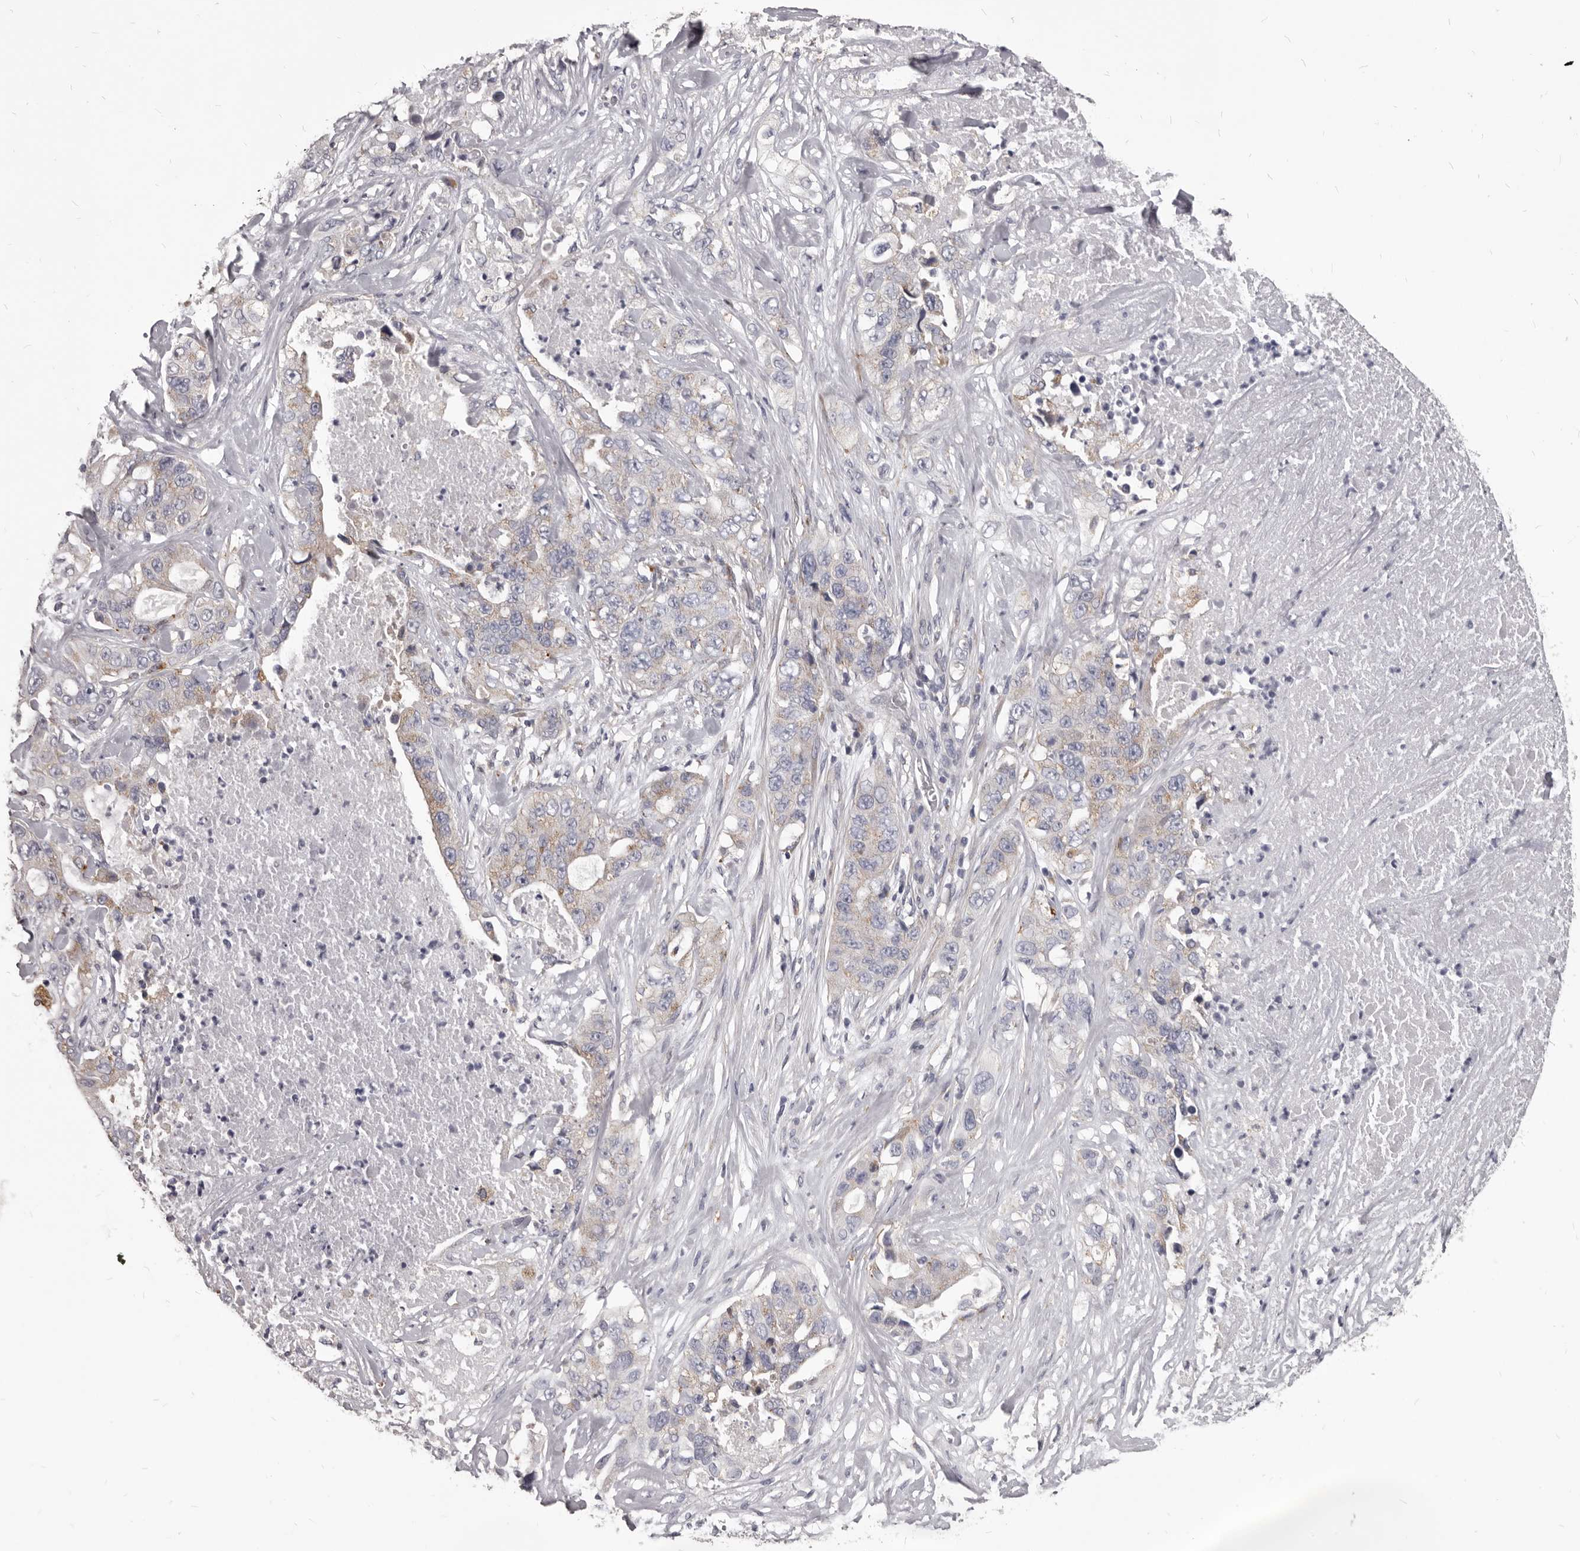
{"staining": {"intensity": "moderate", "quantity": "<25%", "location": "cytoplasmic/membranous"}, "tissue": "lung cancer", "cell_type": "Tumor cells", "image_type": "cancer", "snomed": [{"axis": "morphology", "description": "Adenocarcinoma, NOS"}, {"axis": "topography", "description": "Lung"}], "caption": "This micrograph demonstrates immunohistochemistry staining of adenocarcinoma (lung), with low moderate cytoplasmic/membranous expression in about <25% of tumor cells.", "gene": "PI4K2A", "patient": {"sex": "female", "age": 51}}